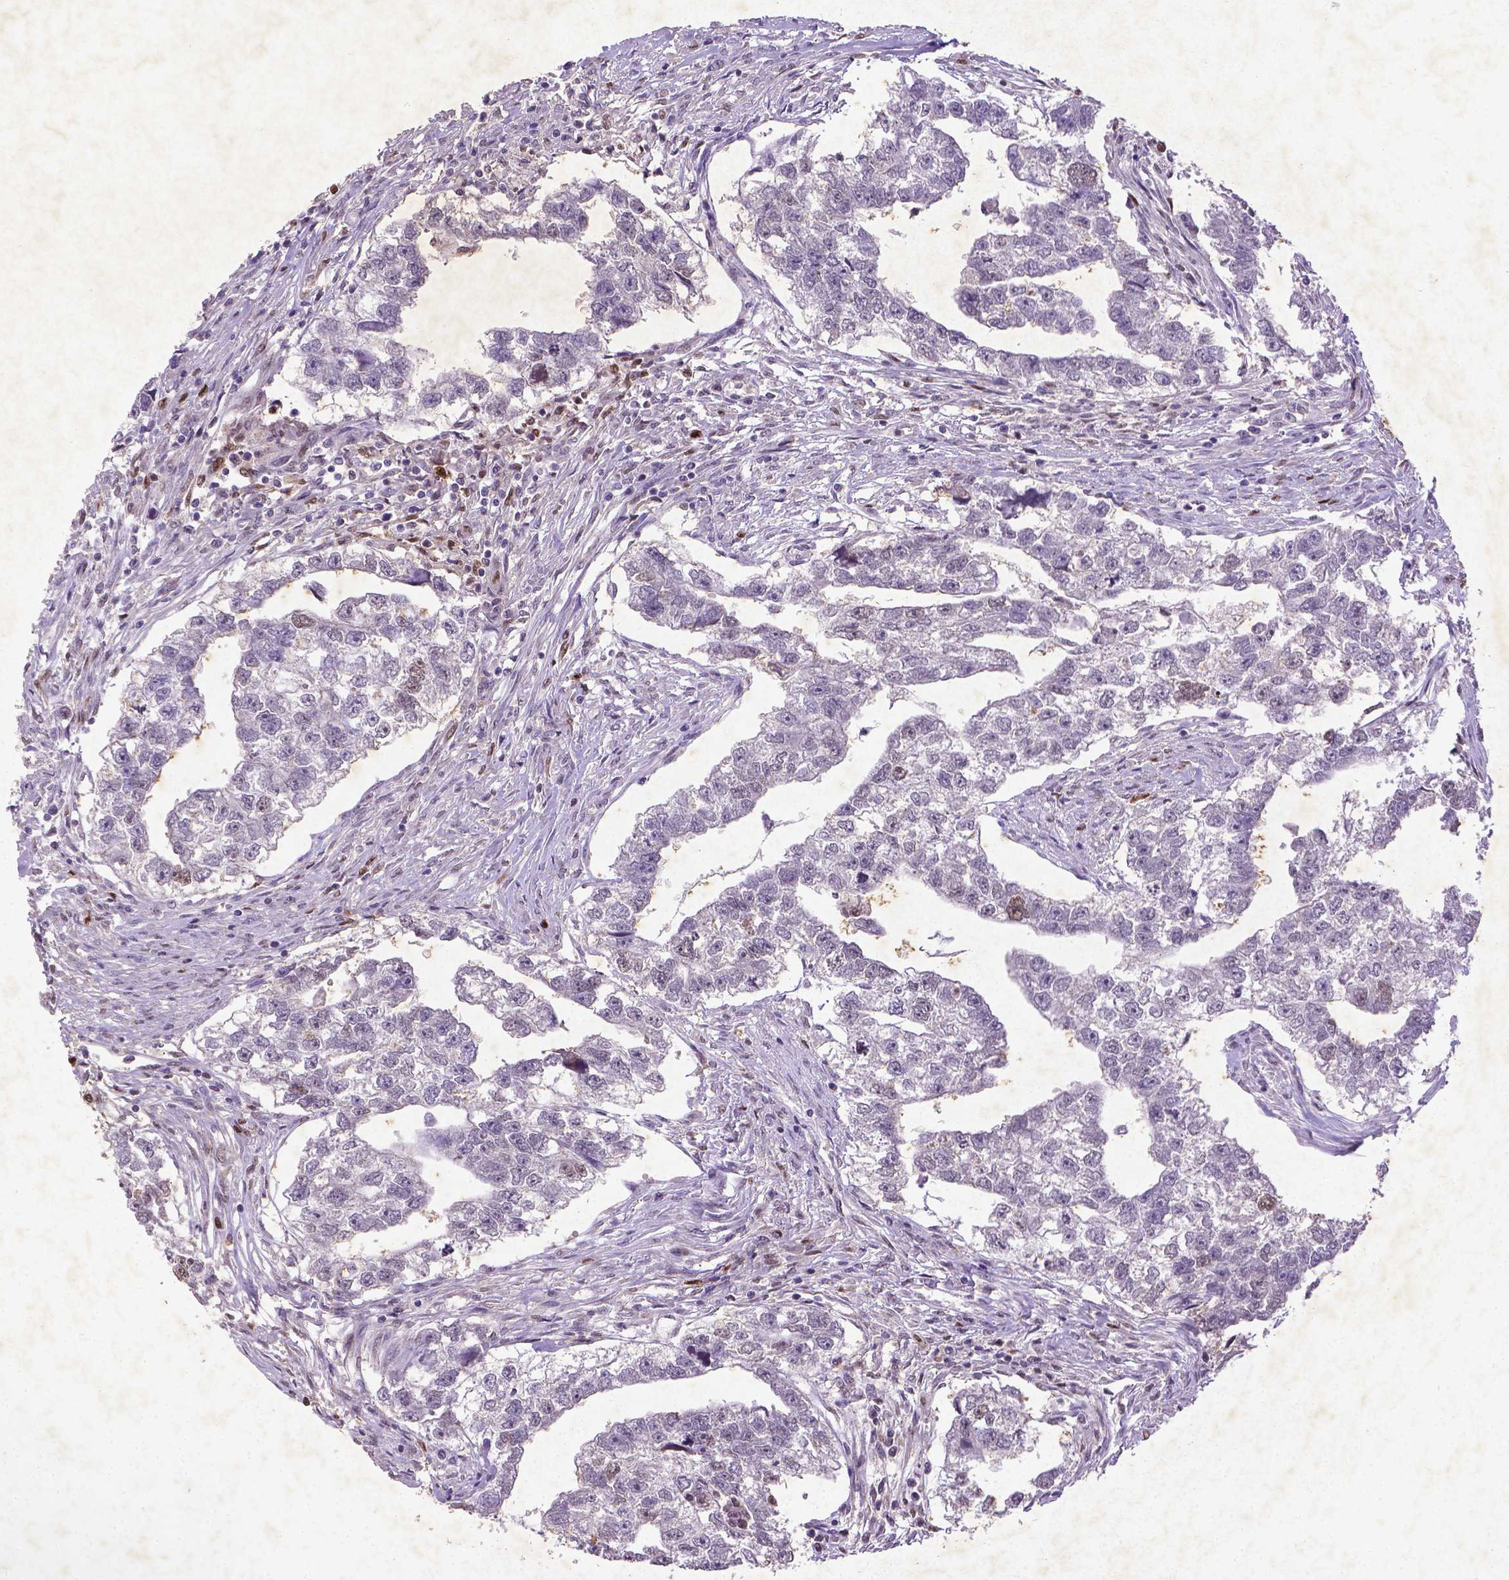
{"staining": {"intensity": "negative", "quantity": "none", "location": "none"}, "tissue": "testis cancer", "cell_type": "Tumor cells", "image_type": "cancer", "snomed": [{"axis": "morphology", "description": "Carcinoma, Embryonal, NOS"}, {"axis": "morphology", "description": "Teratoma, malignant, NOS"}, {"axis": "topography", "description": "Testis"}], "caption": "An image of testis cancer (teratoma (malignant)) stained for a protein reveals no brown staining in tumor cells. (DAB immunohistochemistry, high magnification).", "gene": "CDKN1A", "patient": {"sex": "male", "age": 44}}